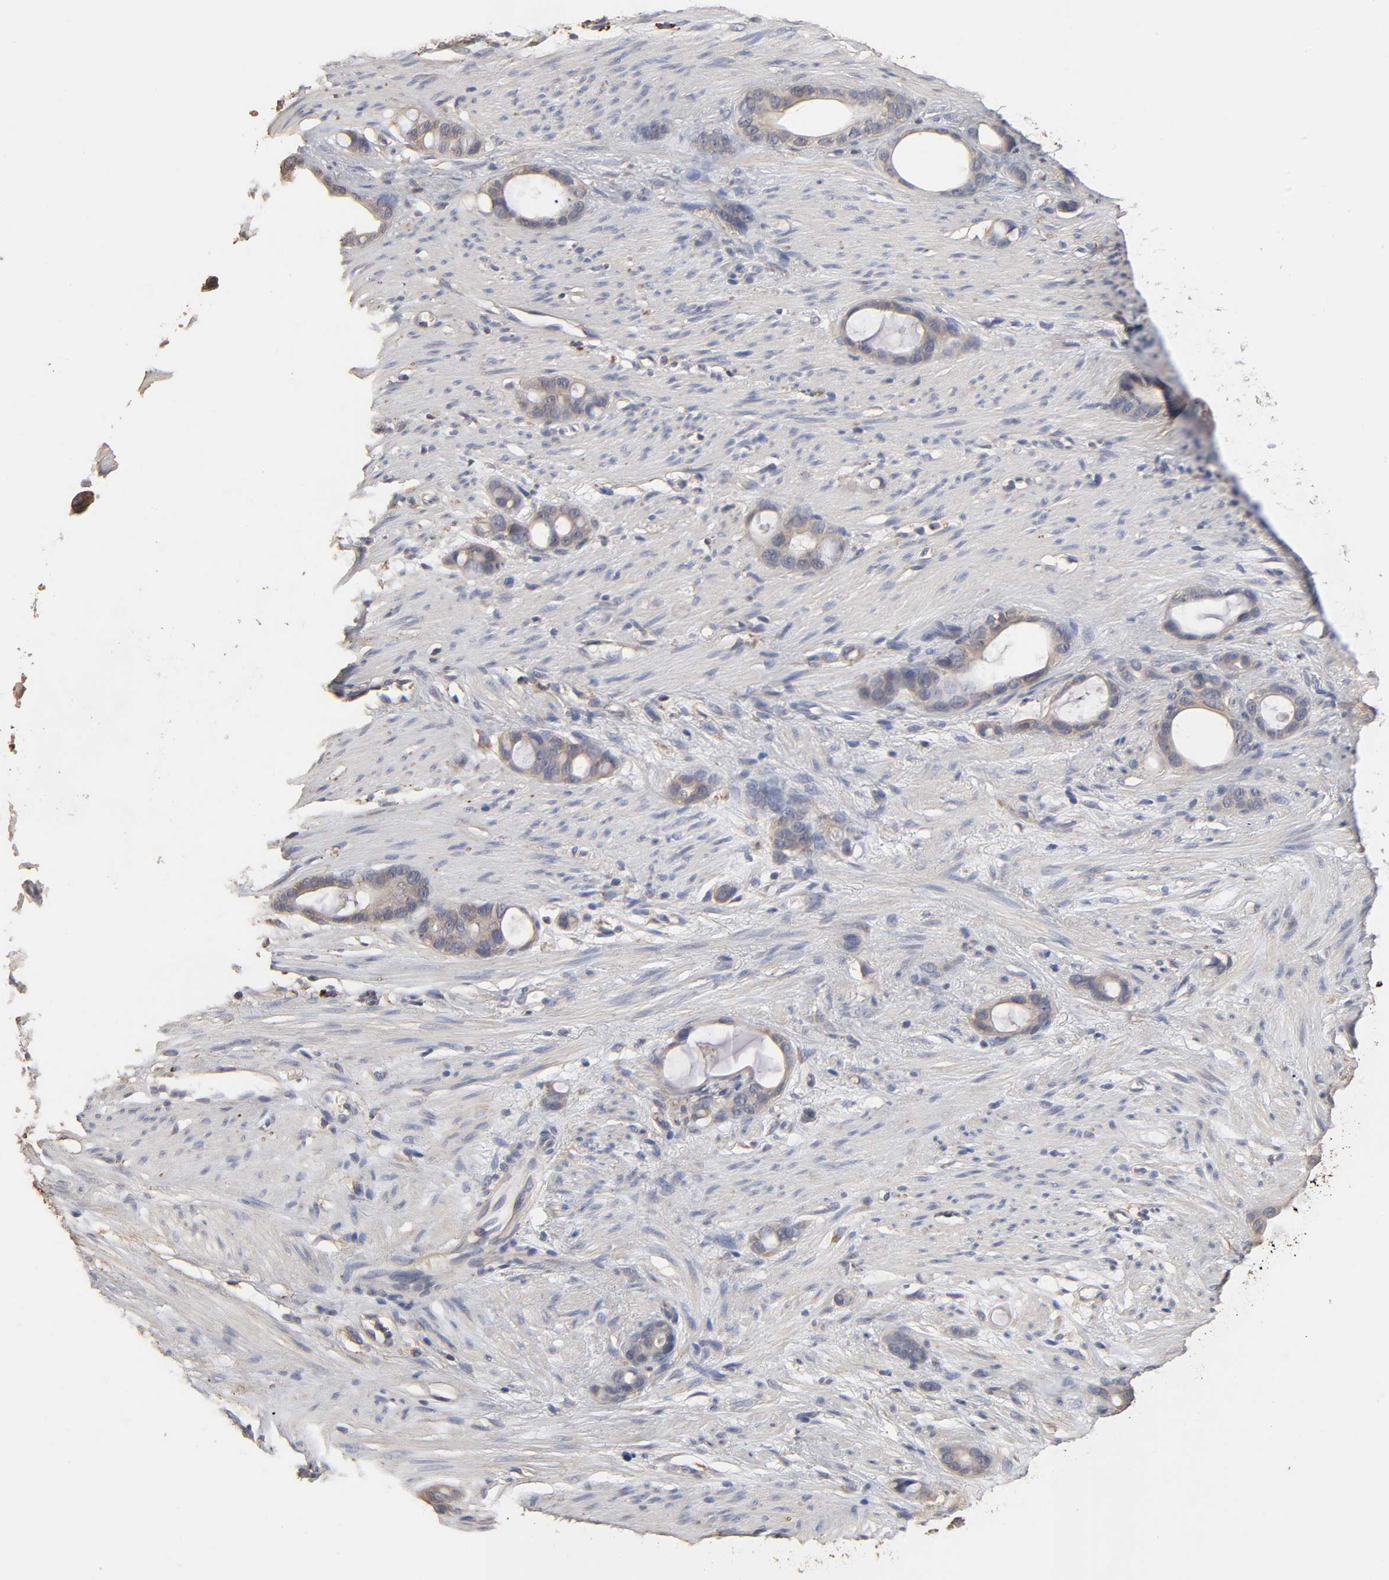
{"staining": {"intensity": "weak", "quantity": ">75%", "location": "cytoplasmic/membranous"}, "tissue": "stomach cancer", "cell_type": "Tumor cells", "image_type": "cancer", "snomed": [{"axis": "morphology", "description": "Adenocarcinoma, NOS"}, {"axis": "topography", "description": "Stomach"}], "caption": "Stomach adenocarcinoma stained for a protein reveals weak cytoplasmic/membranous positivity in tumor cells.", "gene": "EIF4G2", "patient": {"sex": "female", "age": 75}}